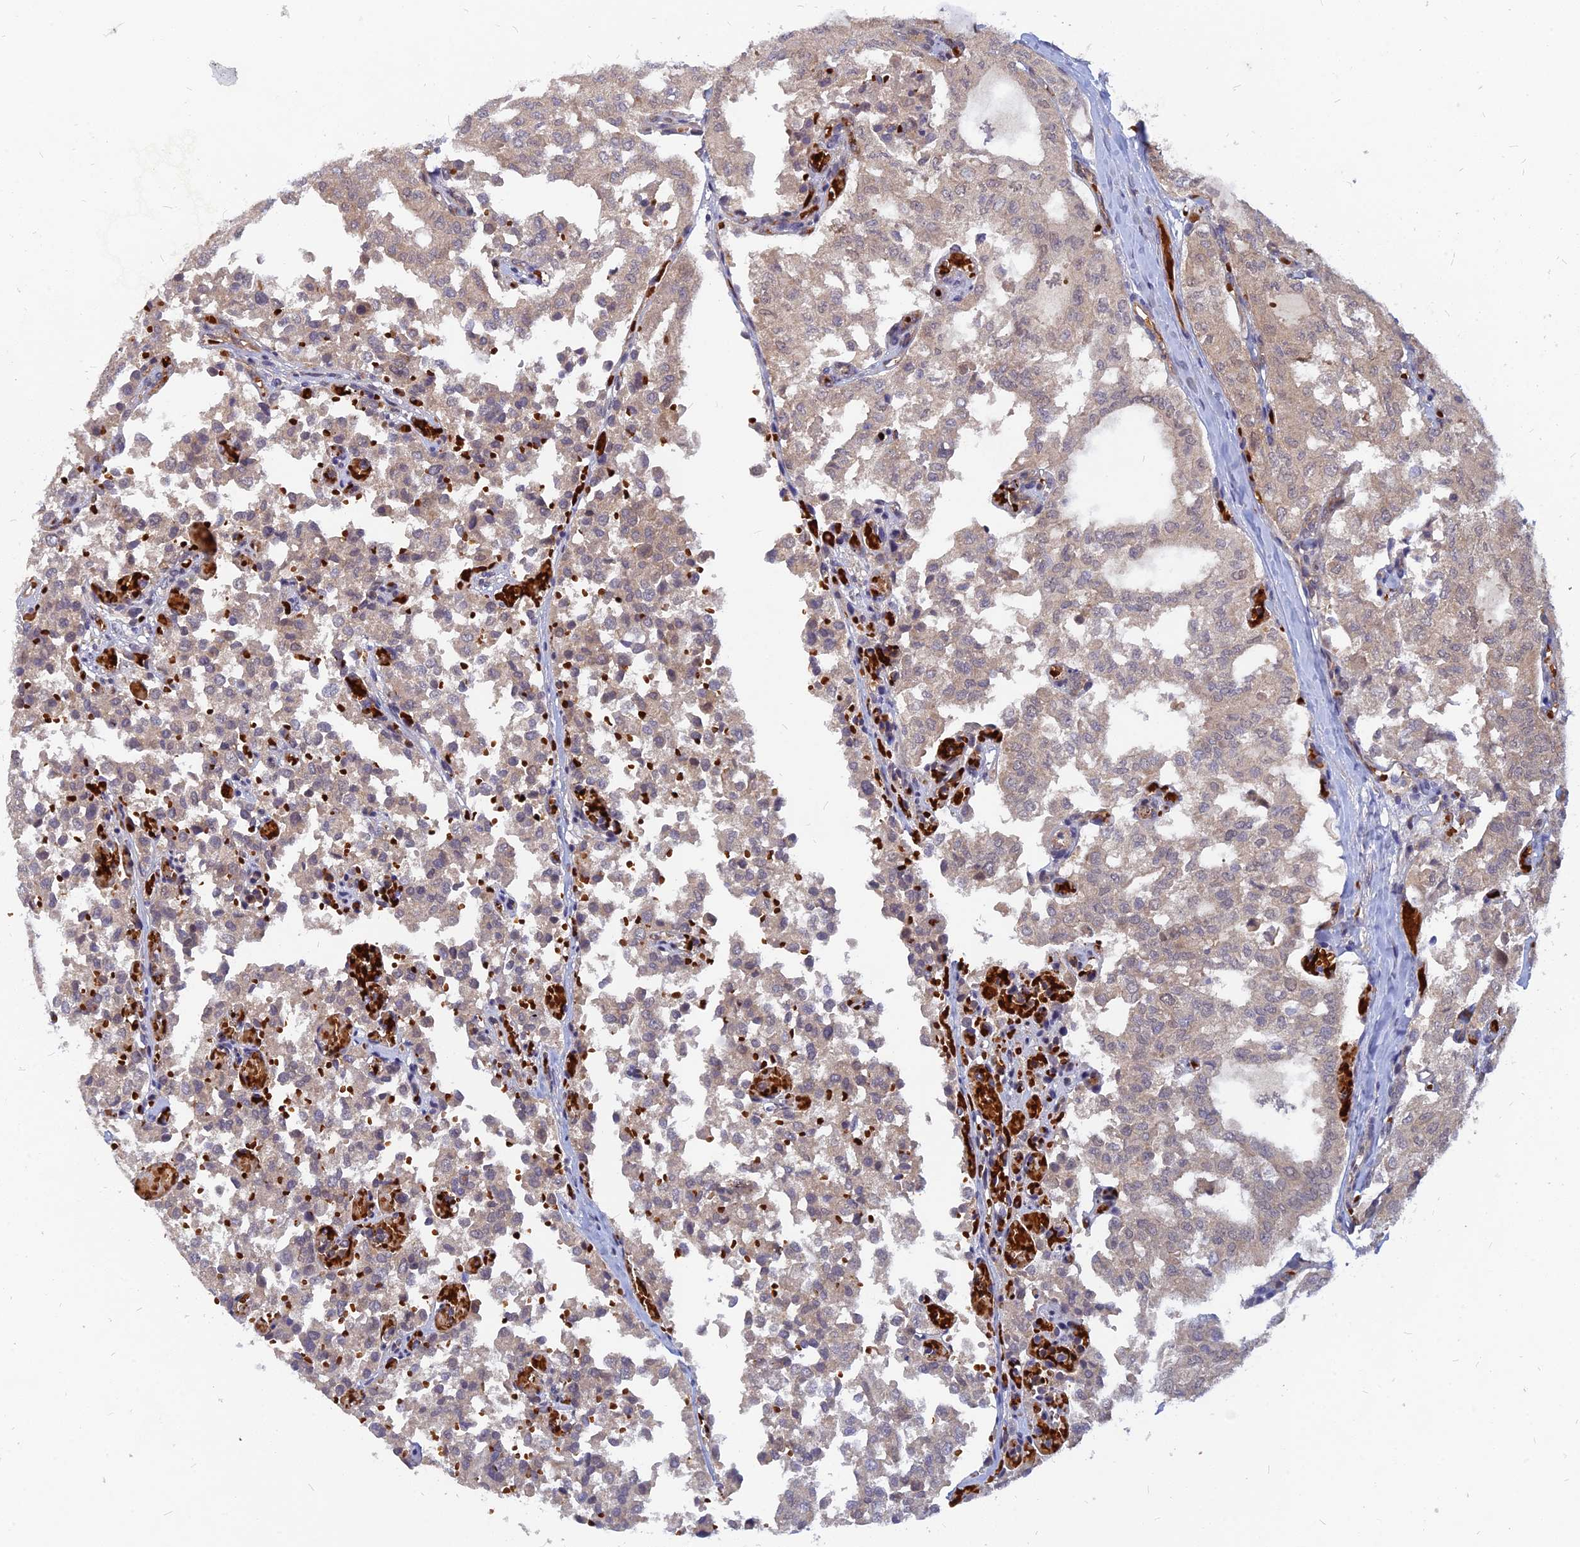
{"staining": {"intensity": "moderate", "quantity": "25%-75%", "location": "cytoplasmic/membranous,nuclear"}, "tissue": "thyroid cancer", "cell_type": "Tumor cells", "image_type": "cancer", "snomed": [{"axis": "morphology", "description": "Follicular adenoma carcinoma, NOS"}, {"axis": "topography", "description": "Thyroid gland"}], "caption": "IHC image of neoplastic tissue: thyroid cancer (follicular adenoma carcinoma) stained using immunohistochemistry (IHC) shows medium levels of moderate protein expression localized specifically in the cytoplasmic/membranous and nuclear of tumor cells, appearing as a cytoplasmic/membranous and nuclear brown color.", "gene": "ARL2BP", "patient": {"sex": "male", "age": 75}}